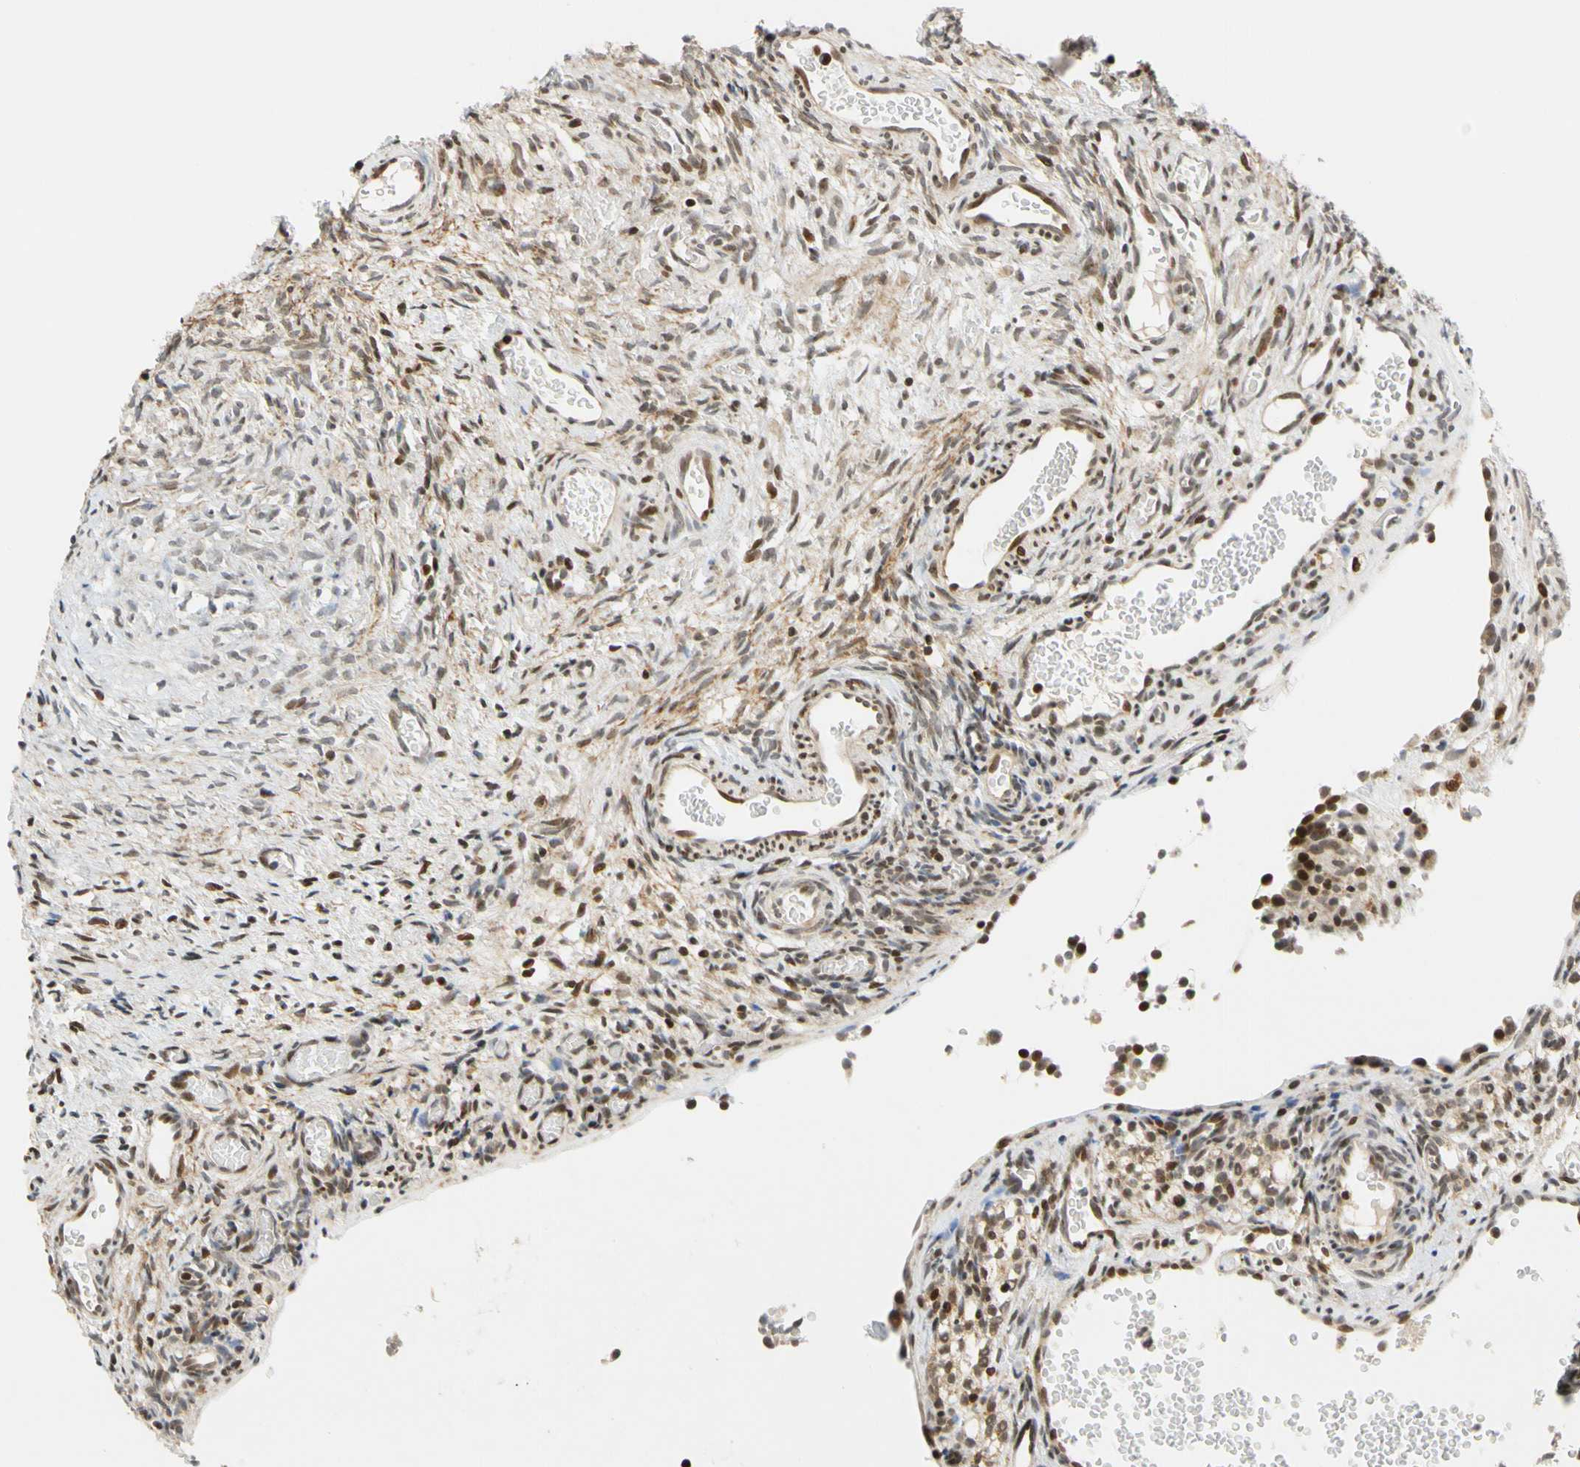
{"staining": {"intensity": "moderate", "quantity": "25%-75%", "location": "nuclear"}, "tissue": "ovary", "cell_type": "Ovarian stroma cells", "image_type": "normal", "snomed": [{"axis": "morphology", "description": "Normal tissue, NOS"}, {"axis": "topography", "description": "Ovary"}], "caption": "Immunohistochemistry (IHC) micrograph of benign ovary: ovary stained using IHC demonstrates medium levels of moderate protein expression localized specifically in the nuclear of ovarian stroma cells, appearing as a nuclear brown color.", "gene": "CDK7", "patient": {"sex": "female", "age": 35}}